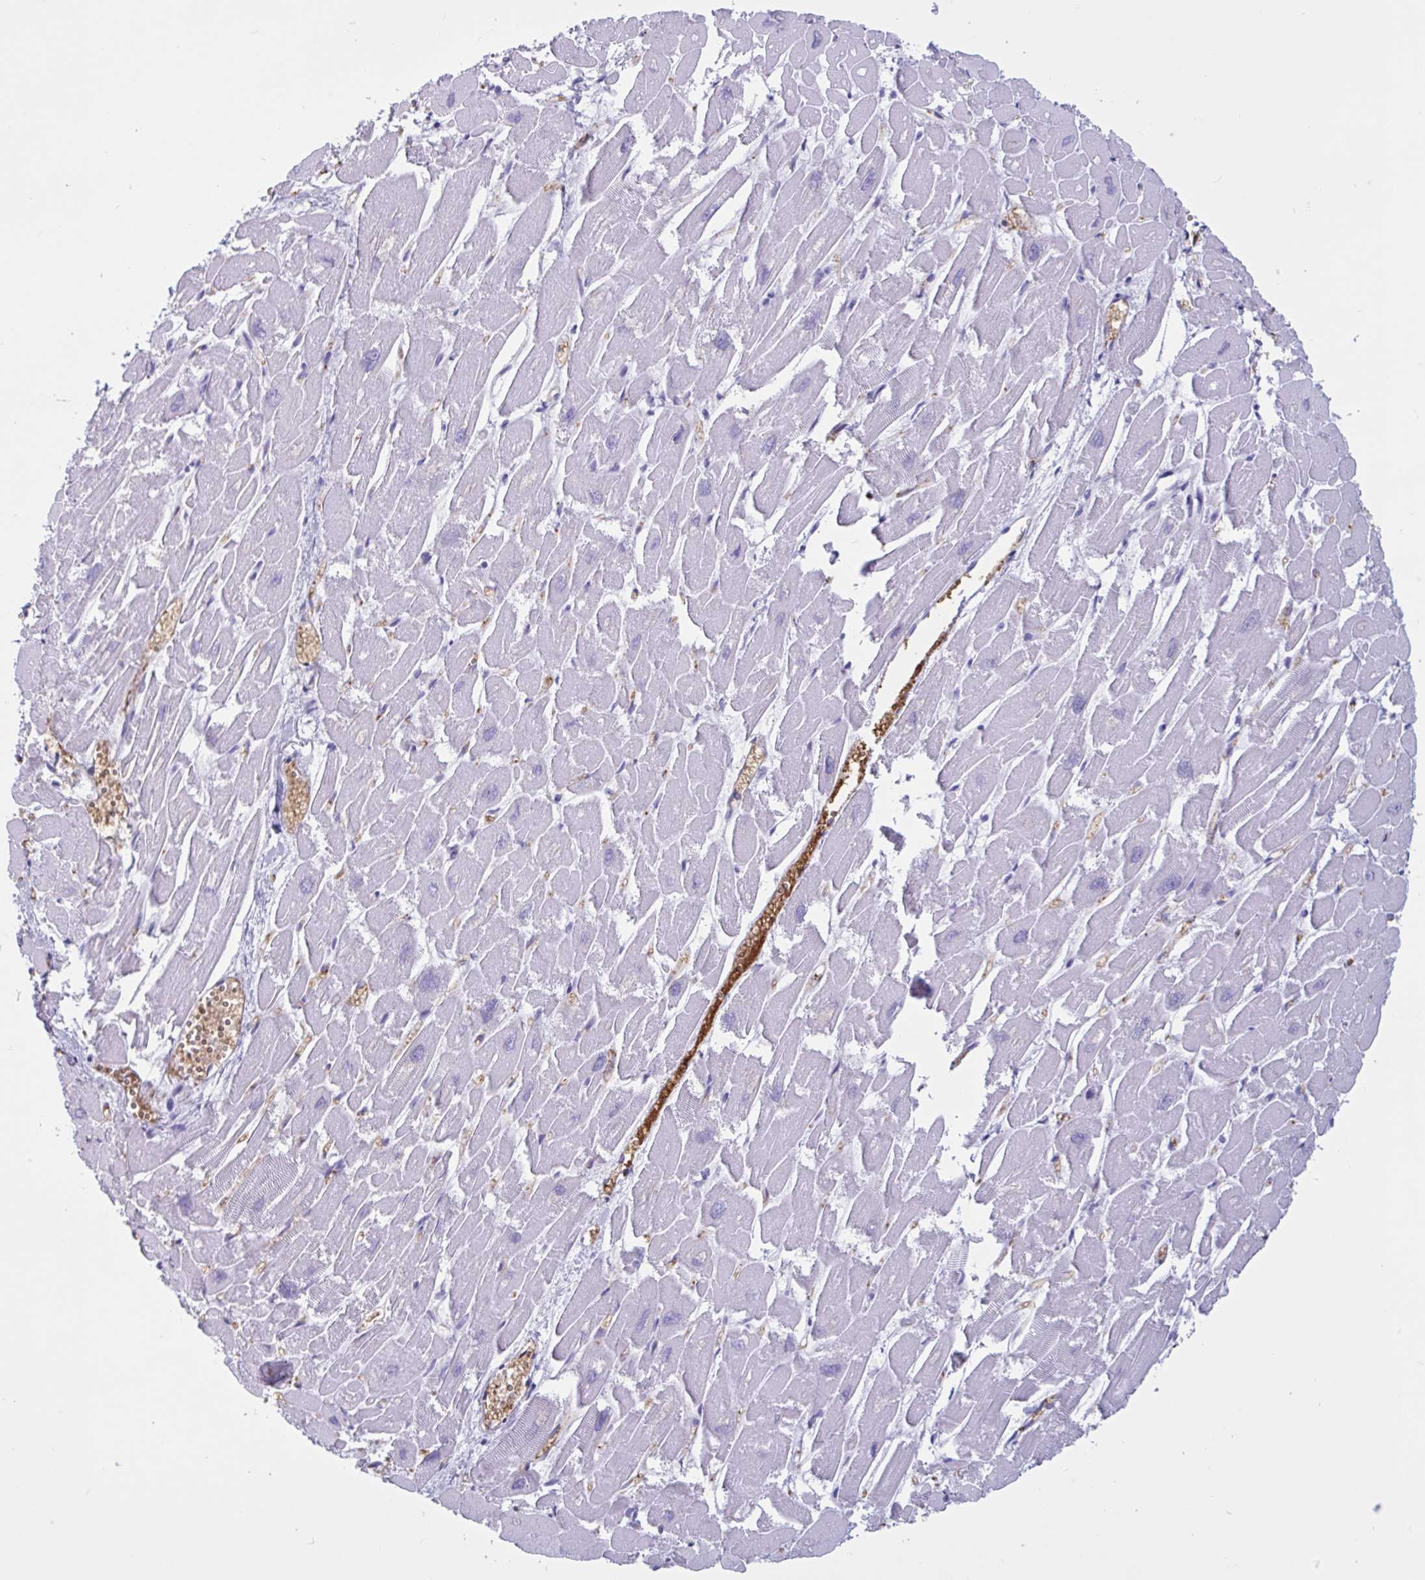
{"staining": {"intensity": "negative", "quantity": "none", "location": "none"}, "tissue": "heart muscle", "cell_type": "Cardiomyocytes", "image_type": "normal", "snomed": [{"axis": "morphology", "description": "Normal tissue, NOS"}, {"axis": "topography", "description": "Heart"}], "caption": "Immunohistochemistry (IHC) micrograph of unremarkable heart muscle stained for a protein (brown), which reveals no staining in cardiomyocytes. (DAB immunohistochemistry visualized using brightfield microscopy, high magnification).", "gene": "SLC2A1", "patient": {"sex": "male", "age": 54}}